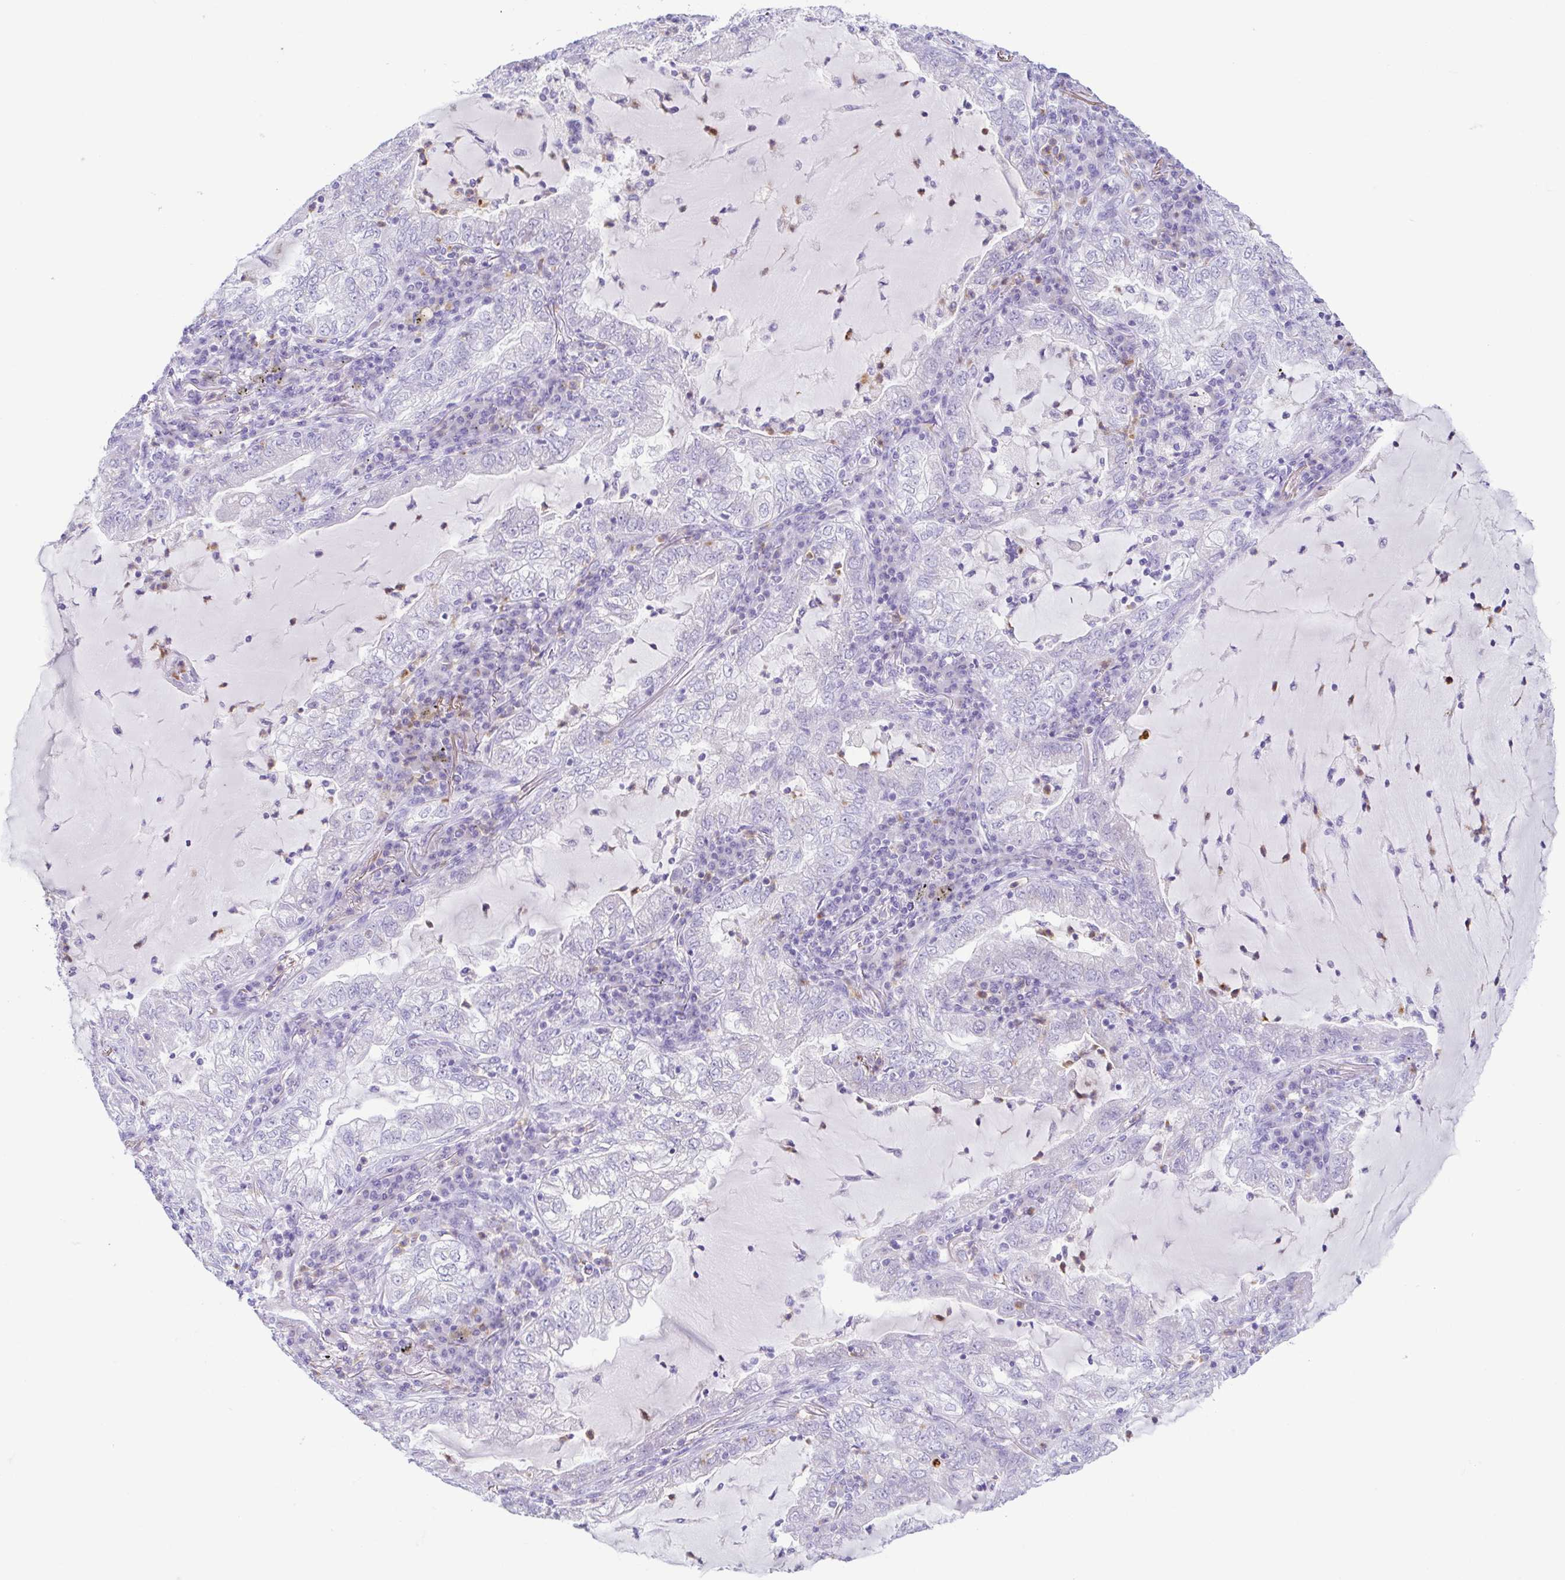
{"staining": {"intensity": "negative", "quantity": "none", "location": "none"}, "tissue": "lung cancer", "cell_type": "Tumor cells", "image_type": "cancer", "snomed": [{"axis": "morphology", "description": "Adenocarcinoma, NOS"}, {"axis": "topography", "description": "Lung"}], "caption": "Tumor cells are negative for protein expression in human adenocarcinoma (lung).", "gene": "AZU1", "patient": {"sex": "female", "age": 73}}